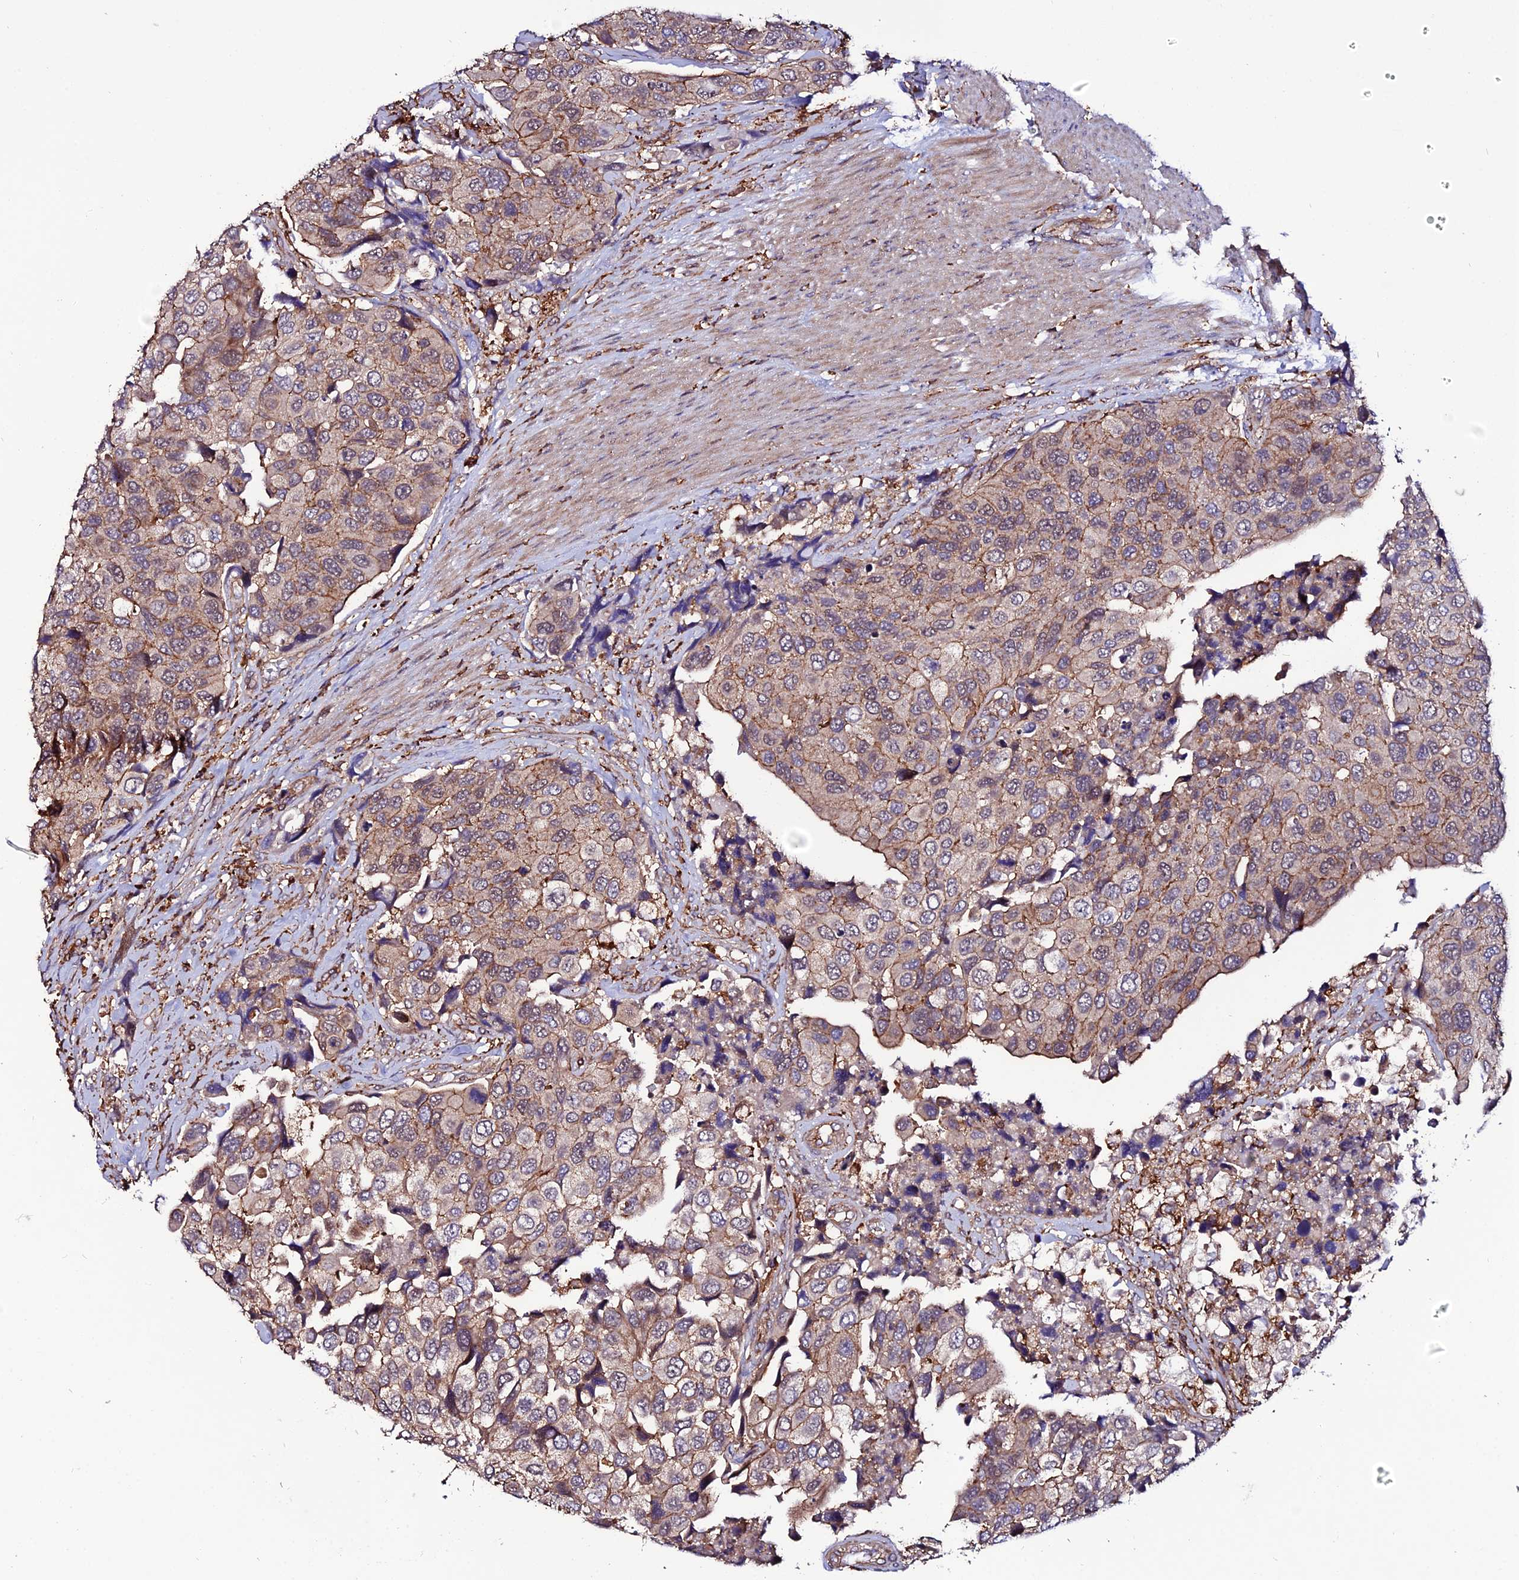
{"staining": {"intensity": "moderate", "quantity": ">75%", "location": "cytoplasmic/membranous"}, "tissue": "urothelial cancer", "cell_type": "Tumor cells", "image_type": "cancer", "snomed": [{"axis": "morphology", "description": "Urothelial carcinoma, High grade"}, {"axis": "topography", "description": "Urinary bladder"}], "caption": "A brown stain highlights moderate cytoplasmic/membranous positivity of a protein in urothelial cancer tumor cells.", "gene": "USP17L15", "patient": {"sex": "male", "age": 74}}